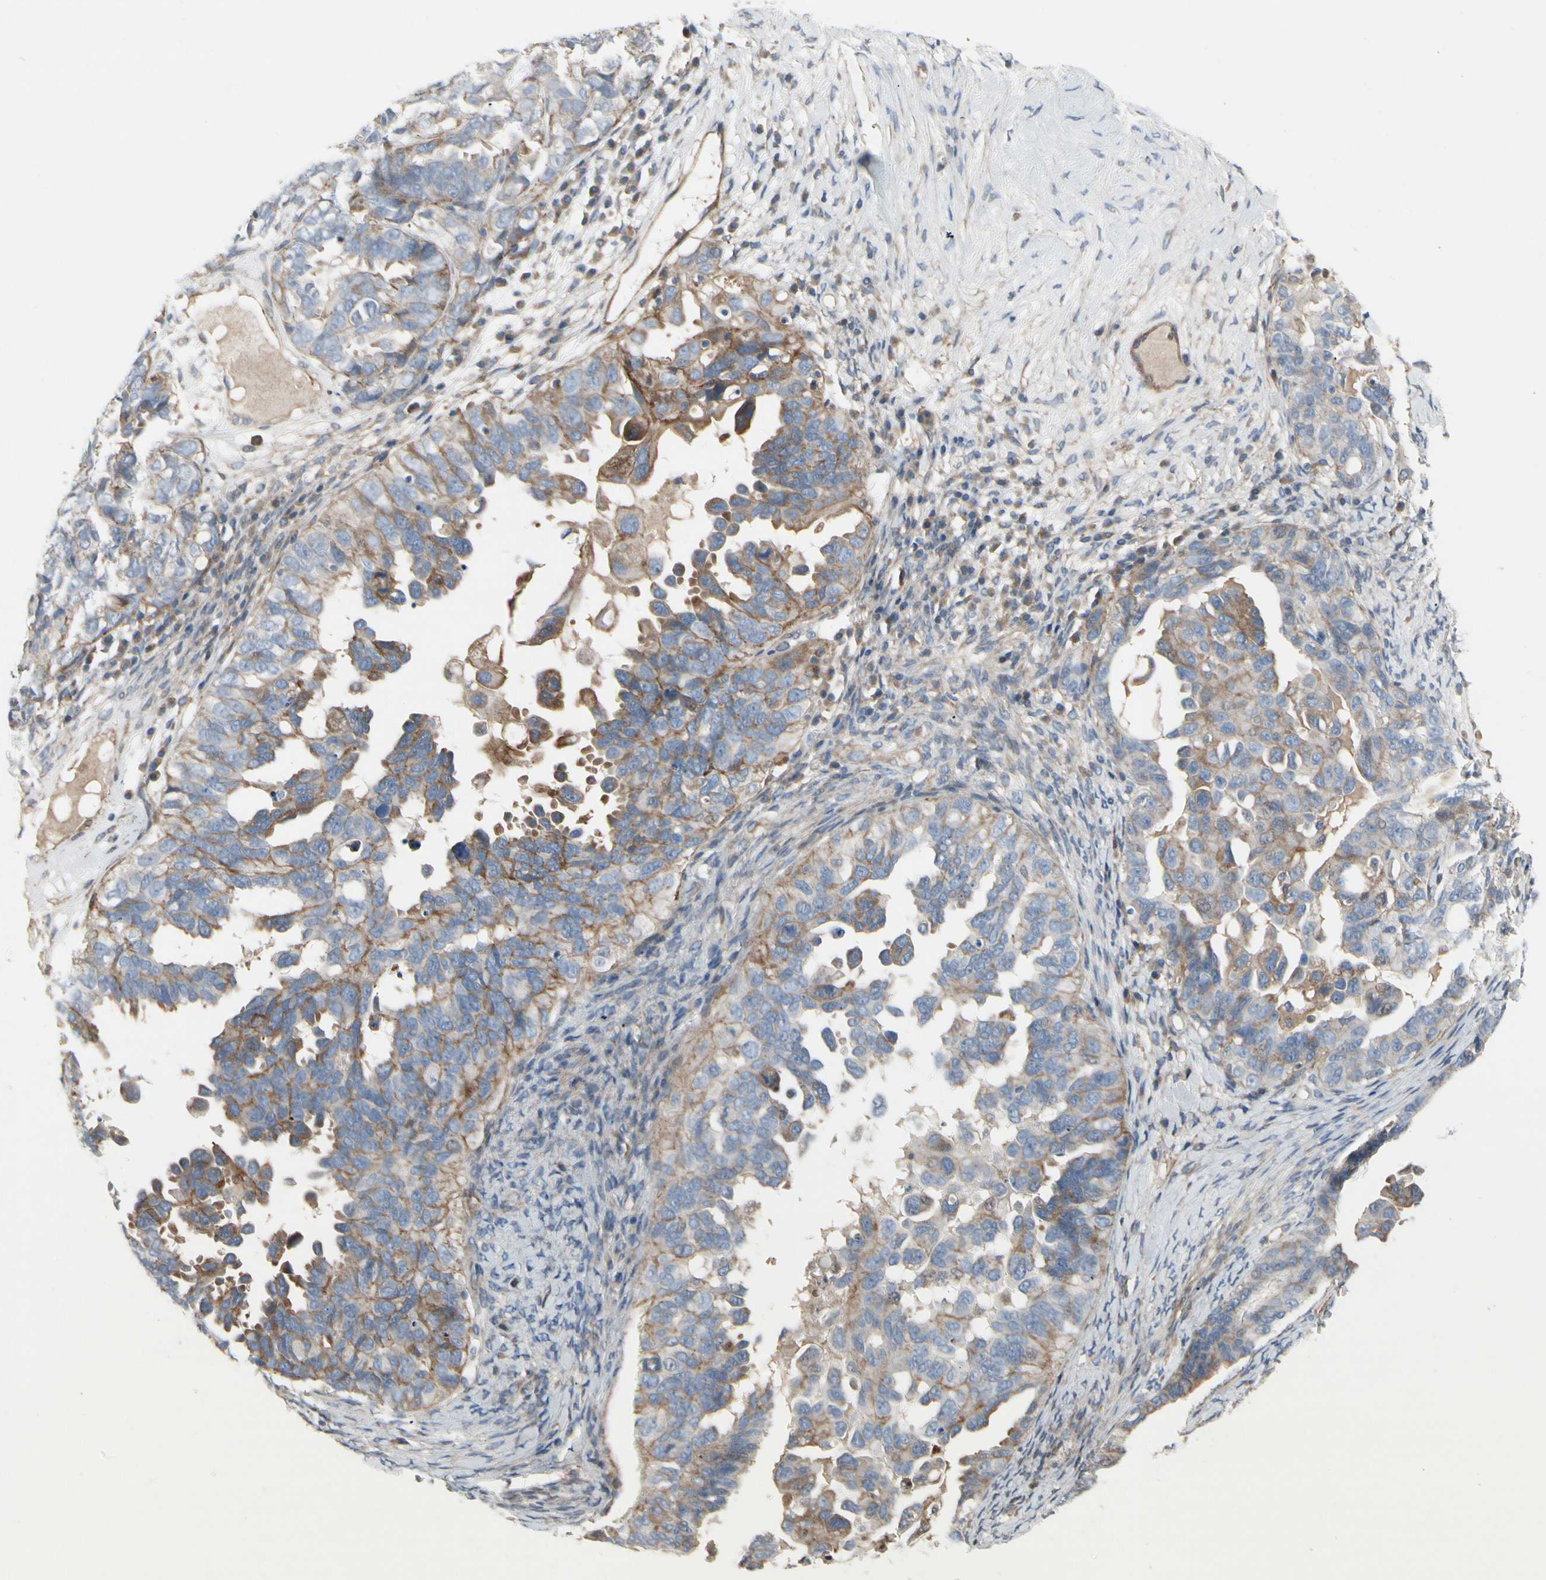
{"staining": {"intensity": "moderate", "quantity": "25%-75%", "location": "cytoplasmic/membranous"}, "tissue": "ovarian cancer", "cell_type": "Tumor cells", "image_type": "cancer", "snomed": [{"axis": "morphology", "description": "Cystadenocarcinoma, serous, NOS"}, {"axis": "topography", "description": "Ovary"}], "caption": "Human ovarian cancer stained with a protein marker exhibits moderate staining in tumor cells.", "gene": "TPM1", "patient": {"sex": "female", "age": 82}}